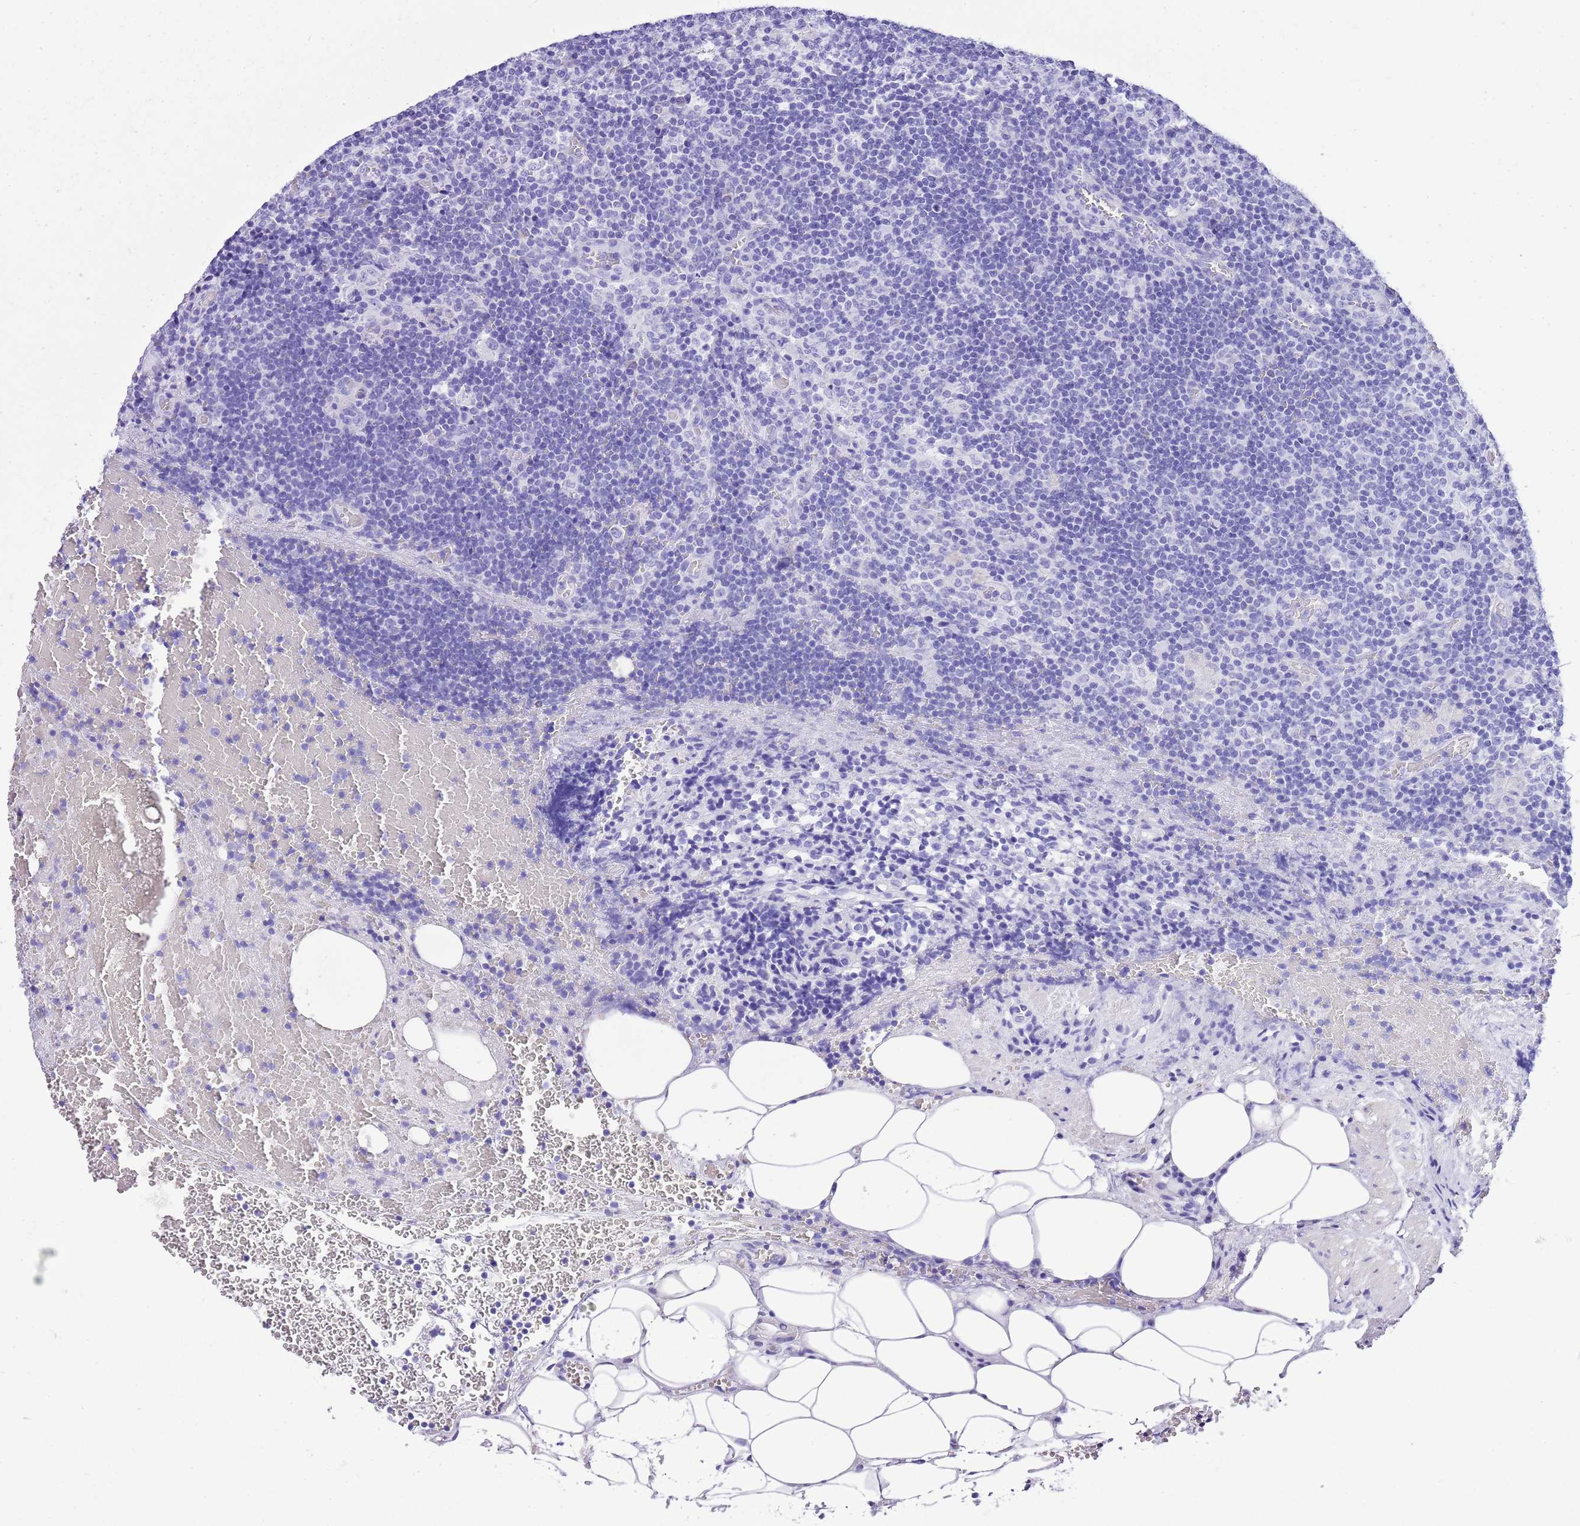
{"staining": {"intensity": "negative", "quantity": "none", "location": "none"}, "tissue": "lymph node", "cell_type": "Germinal center cells", "image_type": "normal", "snomed": [{"axis": "morphology", "description": "Normal tissue, NOS"}, {"axis": "topography", "description": "Lymph node"}], "caption": "A high-resolution photomicrograph shows IHC staining of benign lymph node, which shows no significant positivity in germinal center cells.", "gene": "KCNC1", "patient": {"sex": "male", "age": 58}}